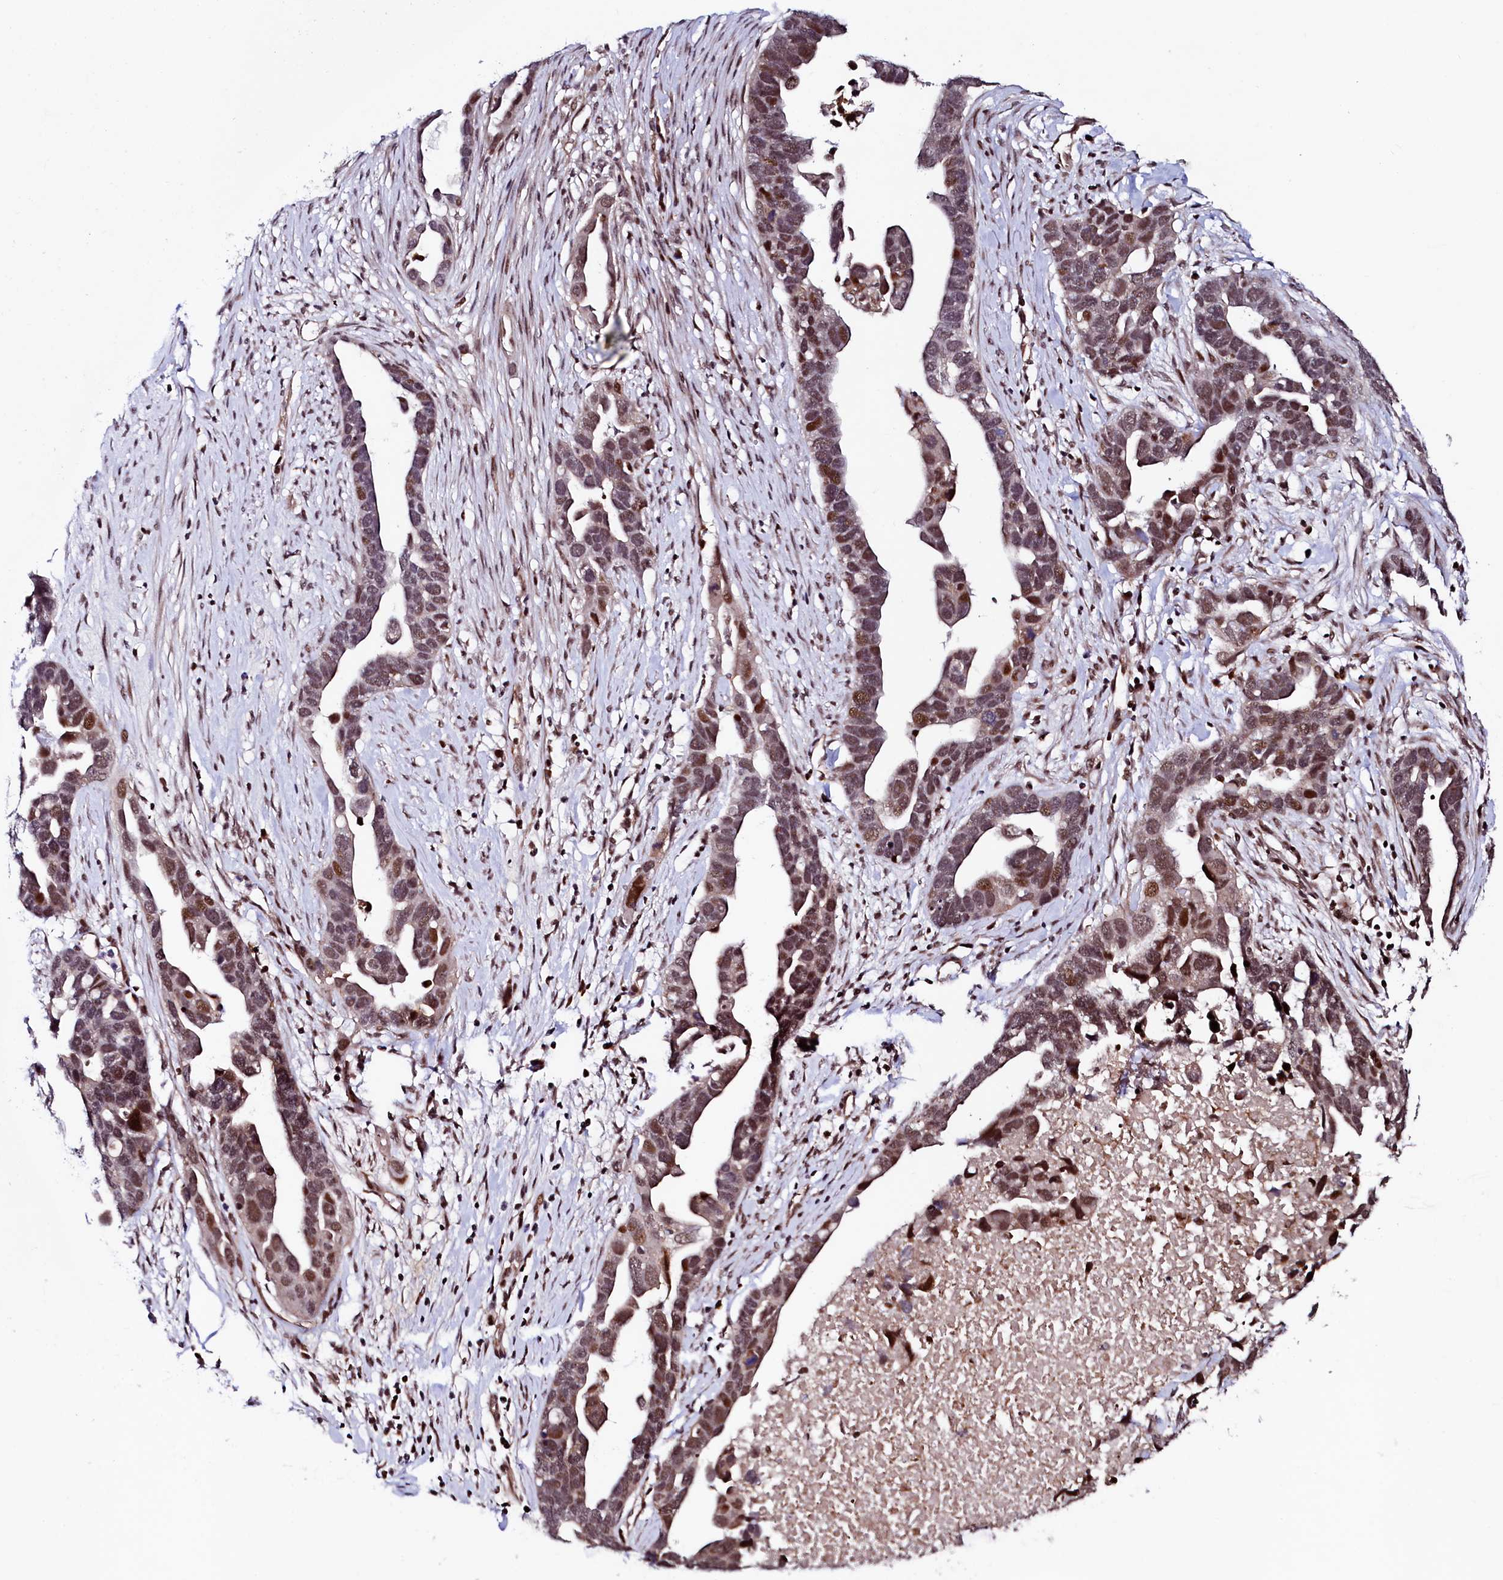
{"staining": {"intensity": "moderate", "quantity": ">75%", "location": "nuclear"}, "tissue": "ovarian cancer", "cell_type": "Tumor cells", "image_type": "cancer", "snomed": [{"axis": "morphology", "description": "Cystadenocarcinoma, serous, NOS"}, {"axis": "topography", "description": "Ovary"}], "caption": "Ovarian cancer stained for a protein (brown) reveals moderate nuclear positive expression in about >75% of tumor cells.", "gene": "LEO1", "patient": {"sex": "female", "age": 54}}